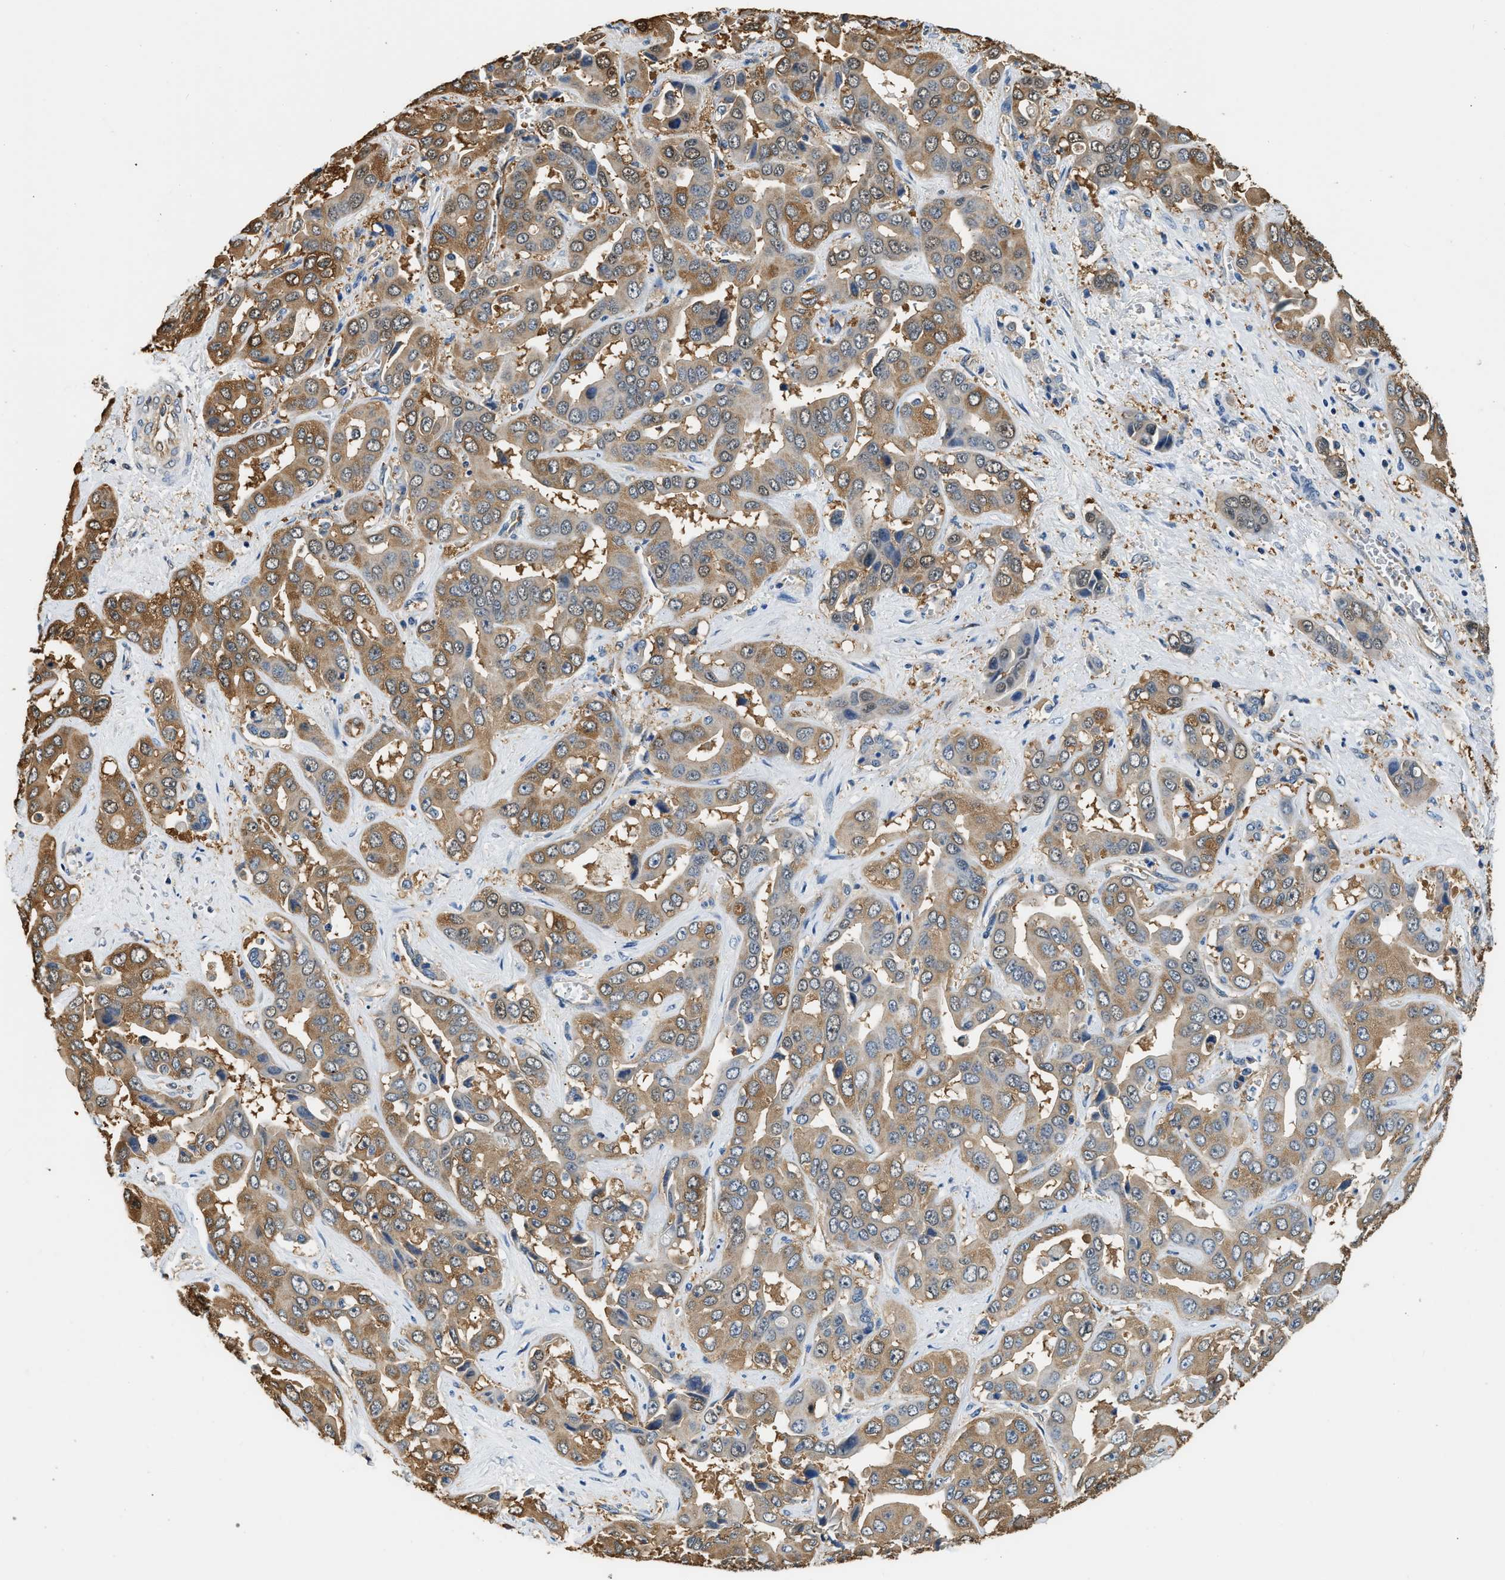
{"staining": {"intensity": "moderate", "quantity": ">75%", "location": "cytoplasmic/membranous"}, "tissue": "liver cancer", "cell_type": "Tumor cells", "image_type": "cancer", "snomed": [{"axis": "morphology", "description": "Cholangiocarcinoma"}, {"axis": "topography", "description": "Liver"}], "caption": "A brown stain highlights moderate cytoplasmic/membranous staining of a protein in human liver cholangiocarcinoma tumor cells. Nuclei are stained in blue.", "gene": "PPP2R1B", "patient": {"sex": "female", "age": 52}}